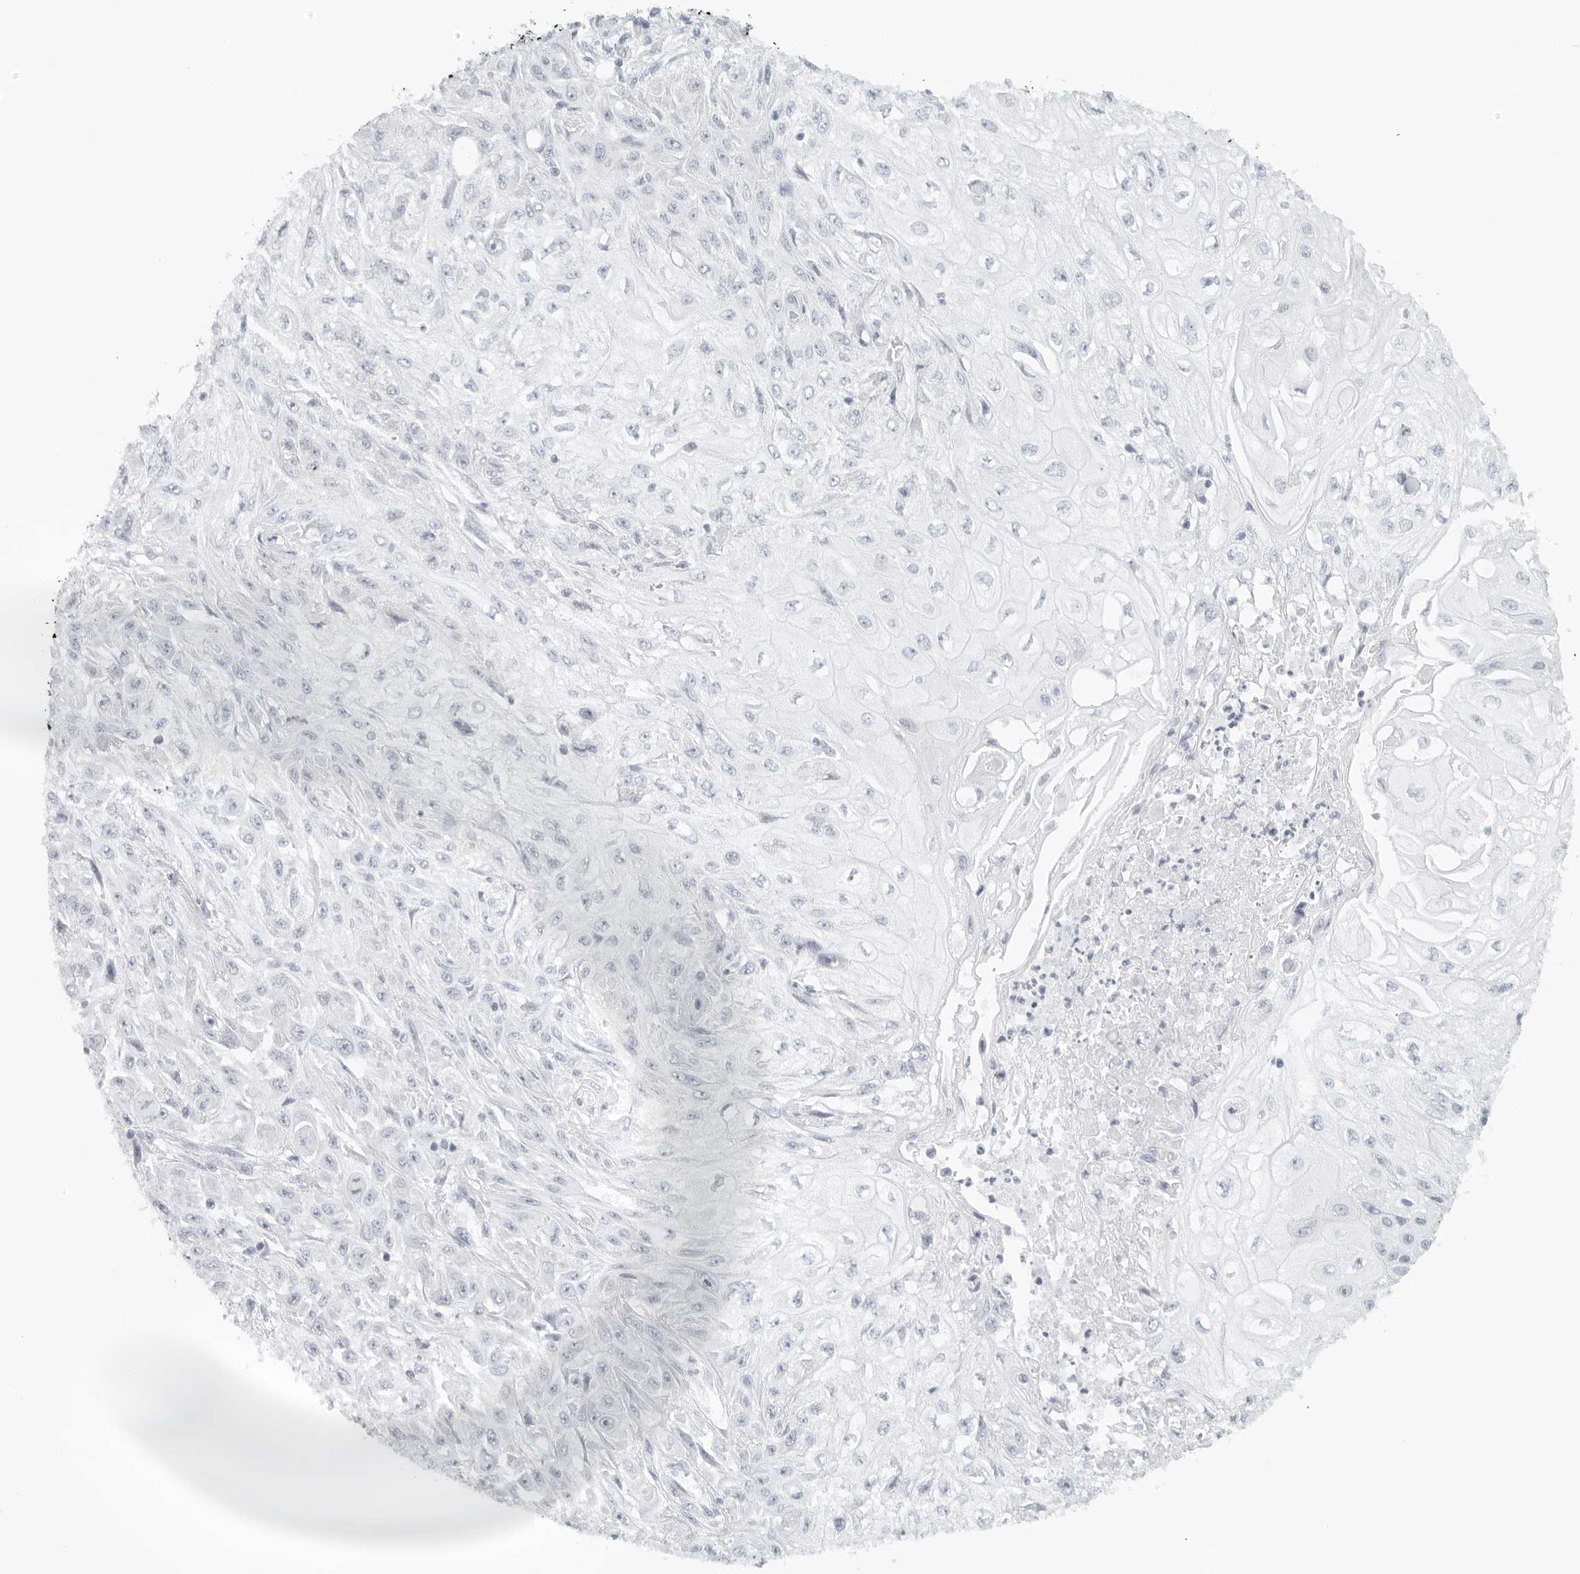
{"staining": {"intensity": "negative", "quantity": "none", "location": "none"}, "tissue": "skin cancer", "cell_type": "Tumor cells", "image_type": "cancer", "snomed": [{"axis": "morphology", "description": "Squamous cell carcinoma, NOS"}, {"axis": "morphology", "description": "Squamous cell carcinoma, metastatic, NOS"}, {"axis": "topography", "description": "Skin"}, {"axis": "topography", "description": "Lymph node"}], "caption": "Metastatic squamous cell carcinoma (skin) was stained to show a protein in brown. There is no significant positivity in tumor cells.", "gene": "RPS6KC1", "patient": {"sex": "male", "age": 75}}